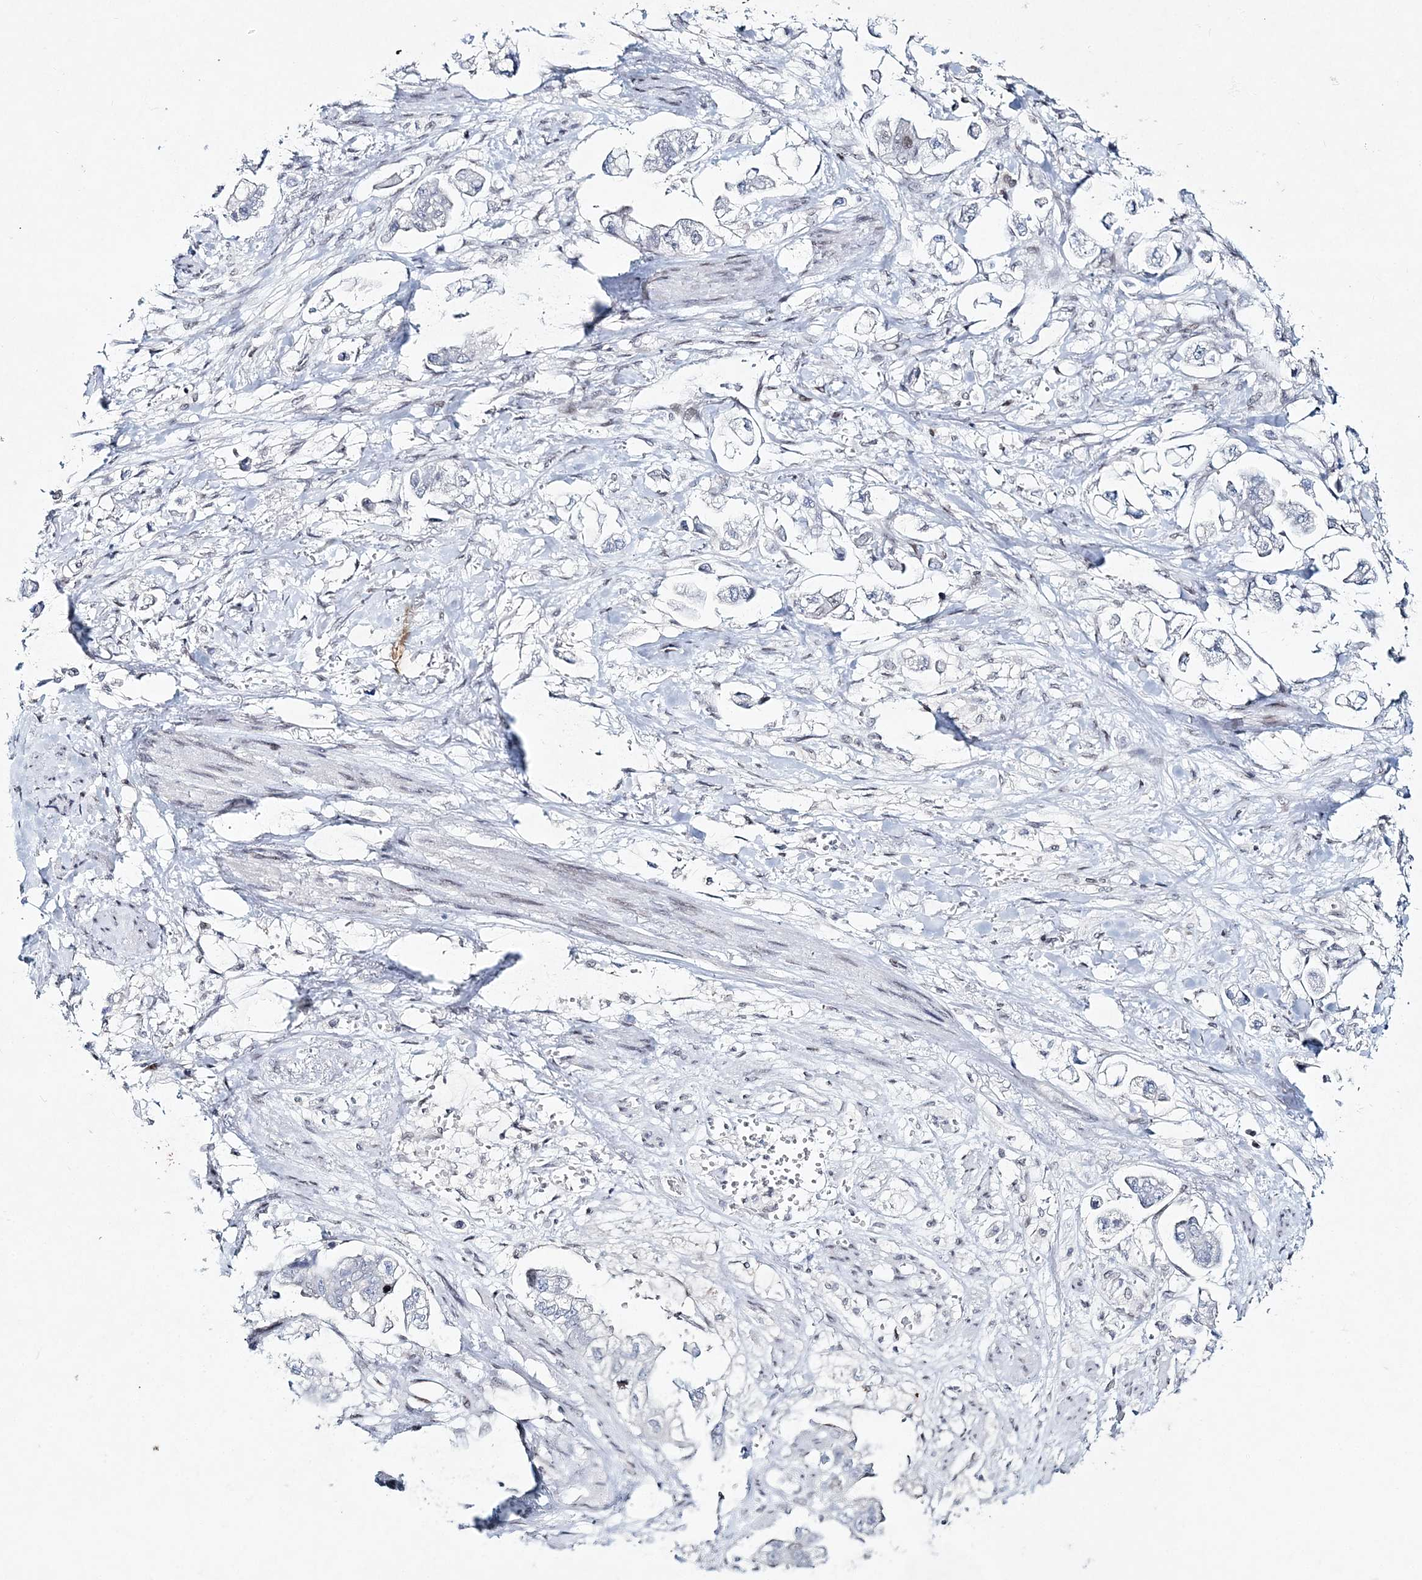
{"staining": {"intensity": "negative", "quantity": "none", "location": "none"}, "tissue": "stomach cancer", "cell_type": "Tumor cells", "image_type": "cancer", "snomed": [{"axis": "morphology", "description": "Adenocarcinoma, NOS"}, {"axis": "topography", "description": "Stomach"}], "caption": "Immunohistochemistry (IHC) micrograph of neoplastic tissue: human stomach cancer (adenocarcinoma) stained with DAB reveals no significant protein expression in tumor cells.", "gene": "LRRFIP2", "patient": {"sex": "male", "age": 62}}